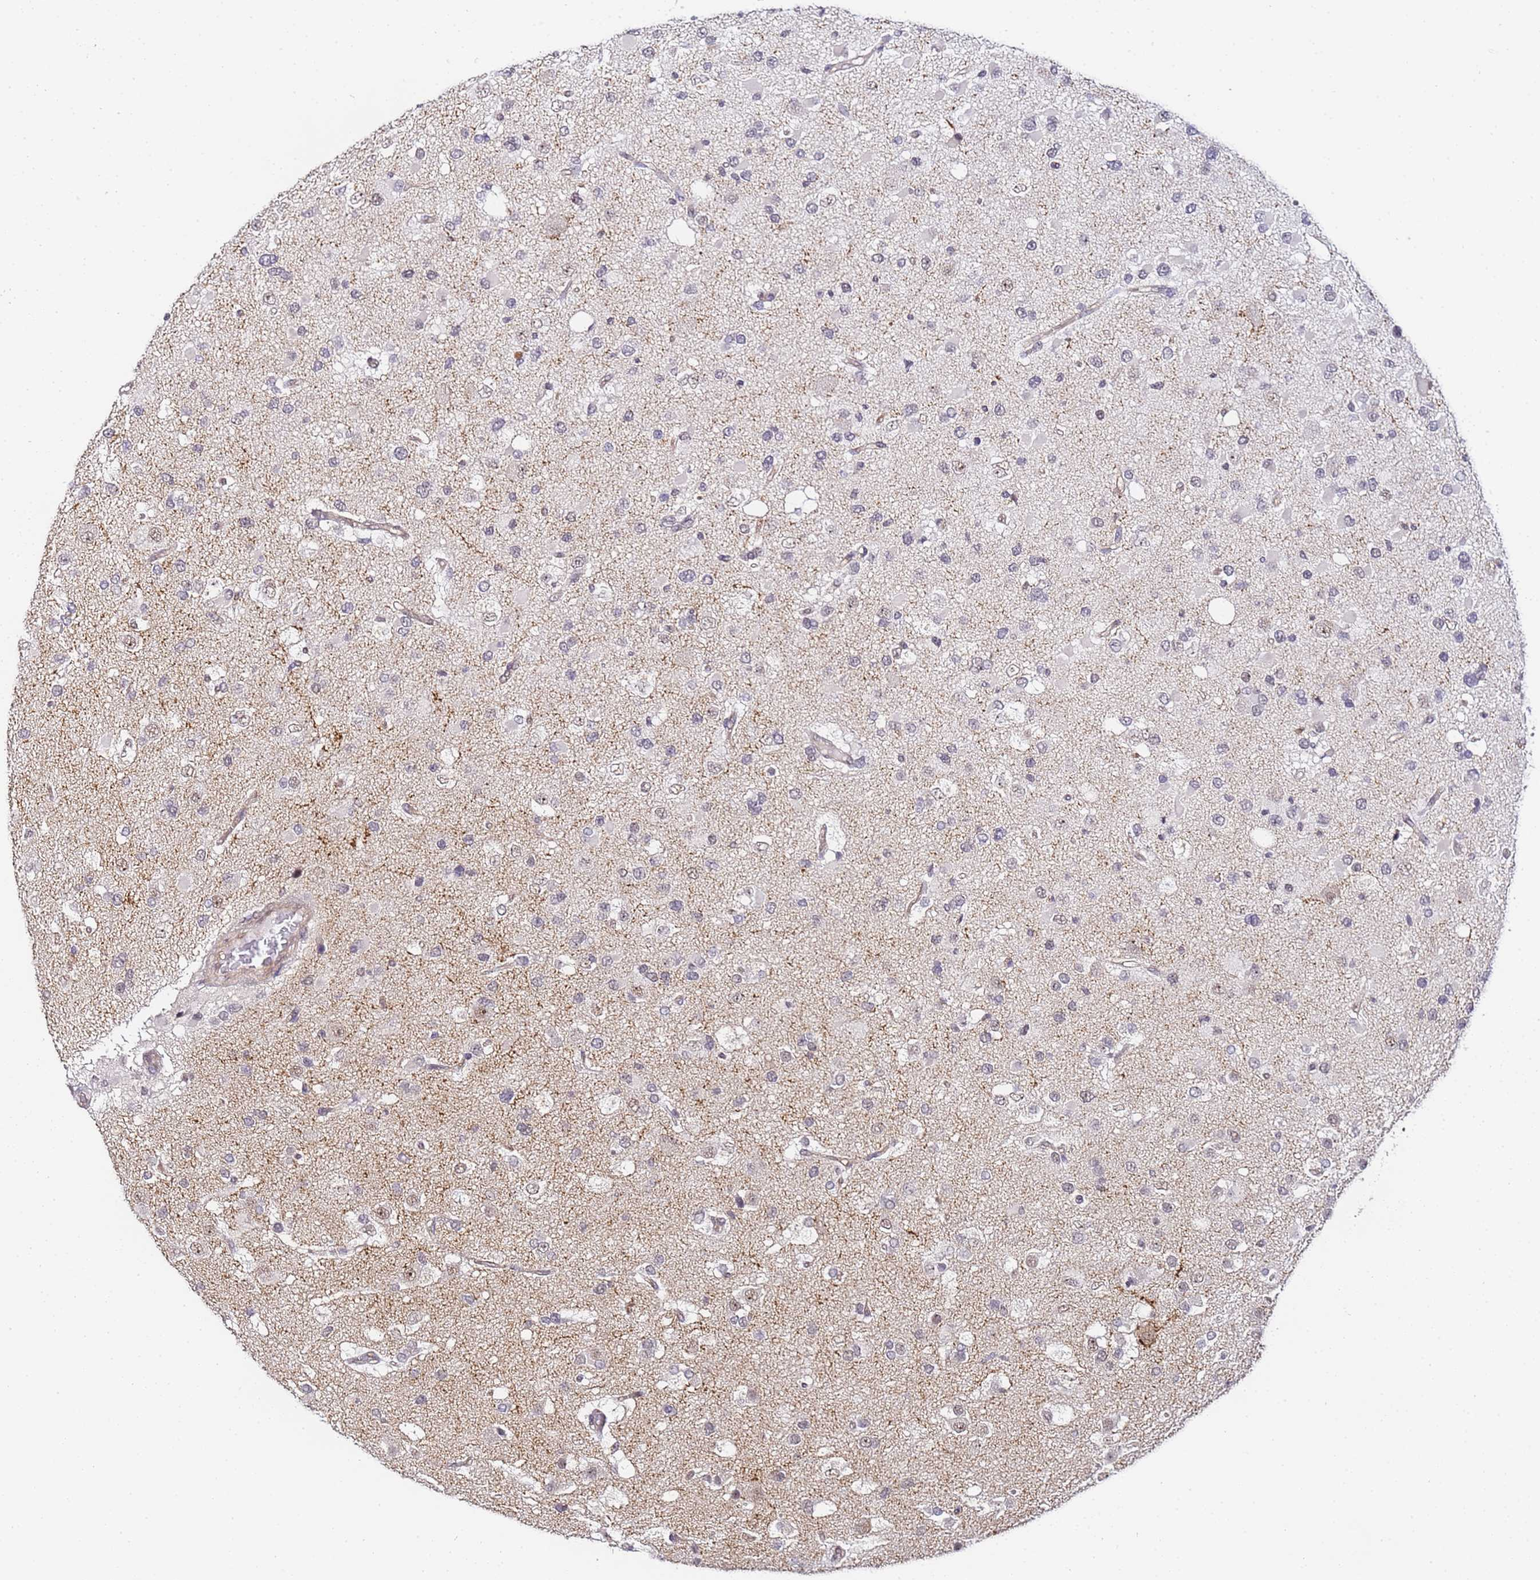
{"staining": {"intensity": "weak", "quantity": "<25%", "location": "nuclear"}, "tissue": "glioma", "cell_type": "Tumor cells", "image_type": "cancer", "snomed": [{"axis": "morphology", "description": "Glioma, malignant, High grade"}, {"axis": "topography", "description": "Brain"}], "caption": "Tumor cells are negative for protein expression in human glioma.", "gene": "LSM3", "patient": {"sex": "male", "age": 53}}